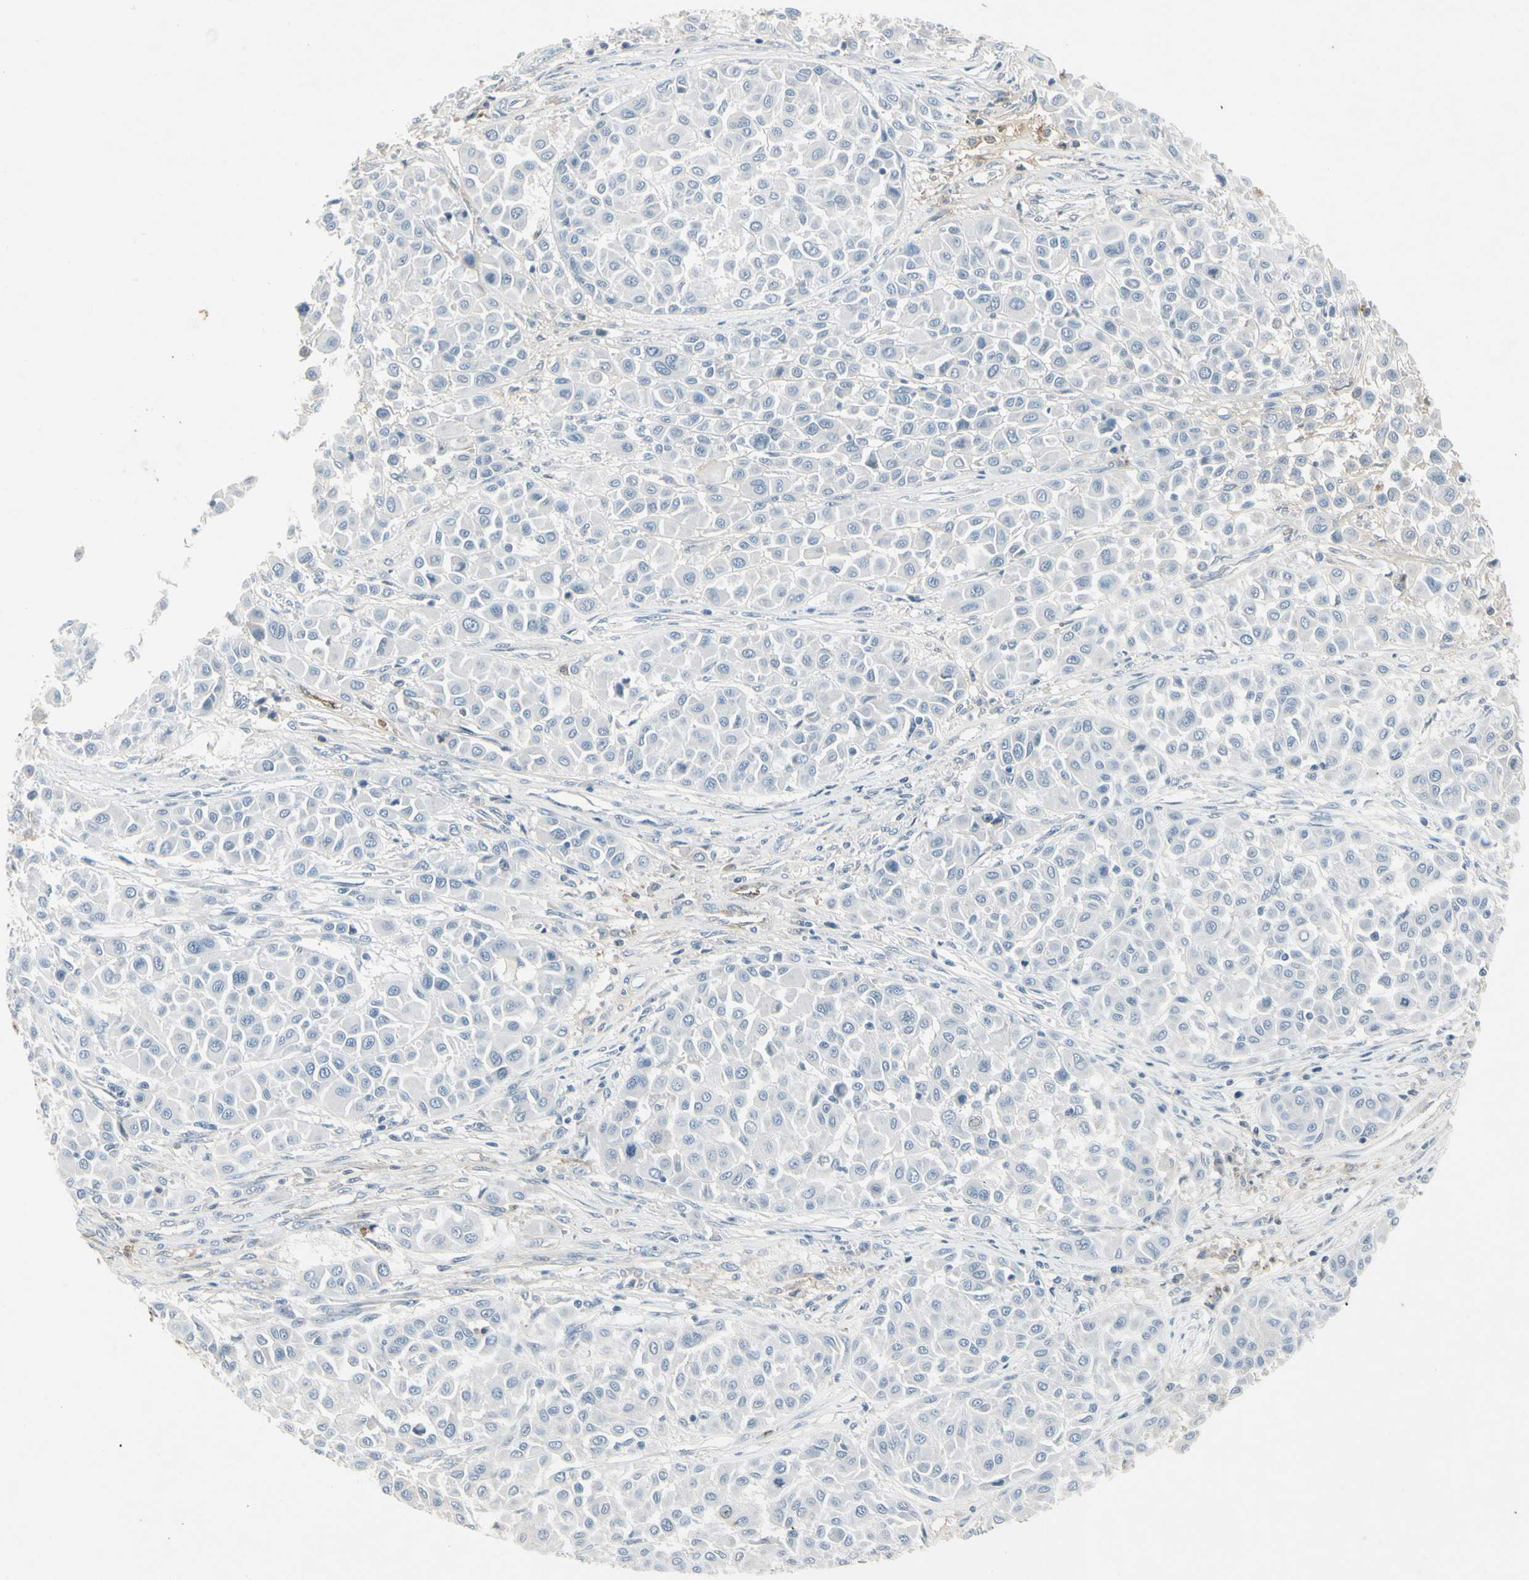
{"staining": {"intensity": "negative", "quantity": "none", "location": "none"}, "tissue": "melanoma", "cell_type": "Tumor cells", "image_type": "cancer", "snomed": [{"axis": "morphology", "description": "Malignant melanoma, Metastatic site"}, {"axis": "topography", "description": "Soft tissue"}], "caption": "The histopathology image shows no significant expression in tumor cells of melanoma. Brightfield microscopy of immunohistochemistry (IHC) stained with DAB (3,3'-diaminobenzidine) (brown) and hematoxylin (blue), captured at high magnification.", "gene": "IGHM", "patient": {"sex": "male", "age": 41}}